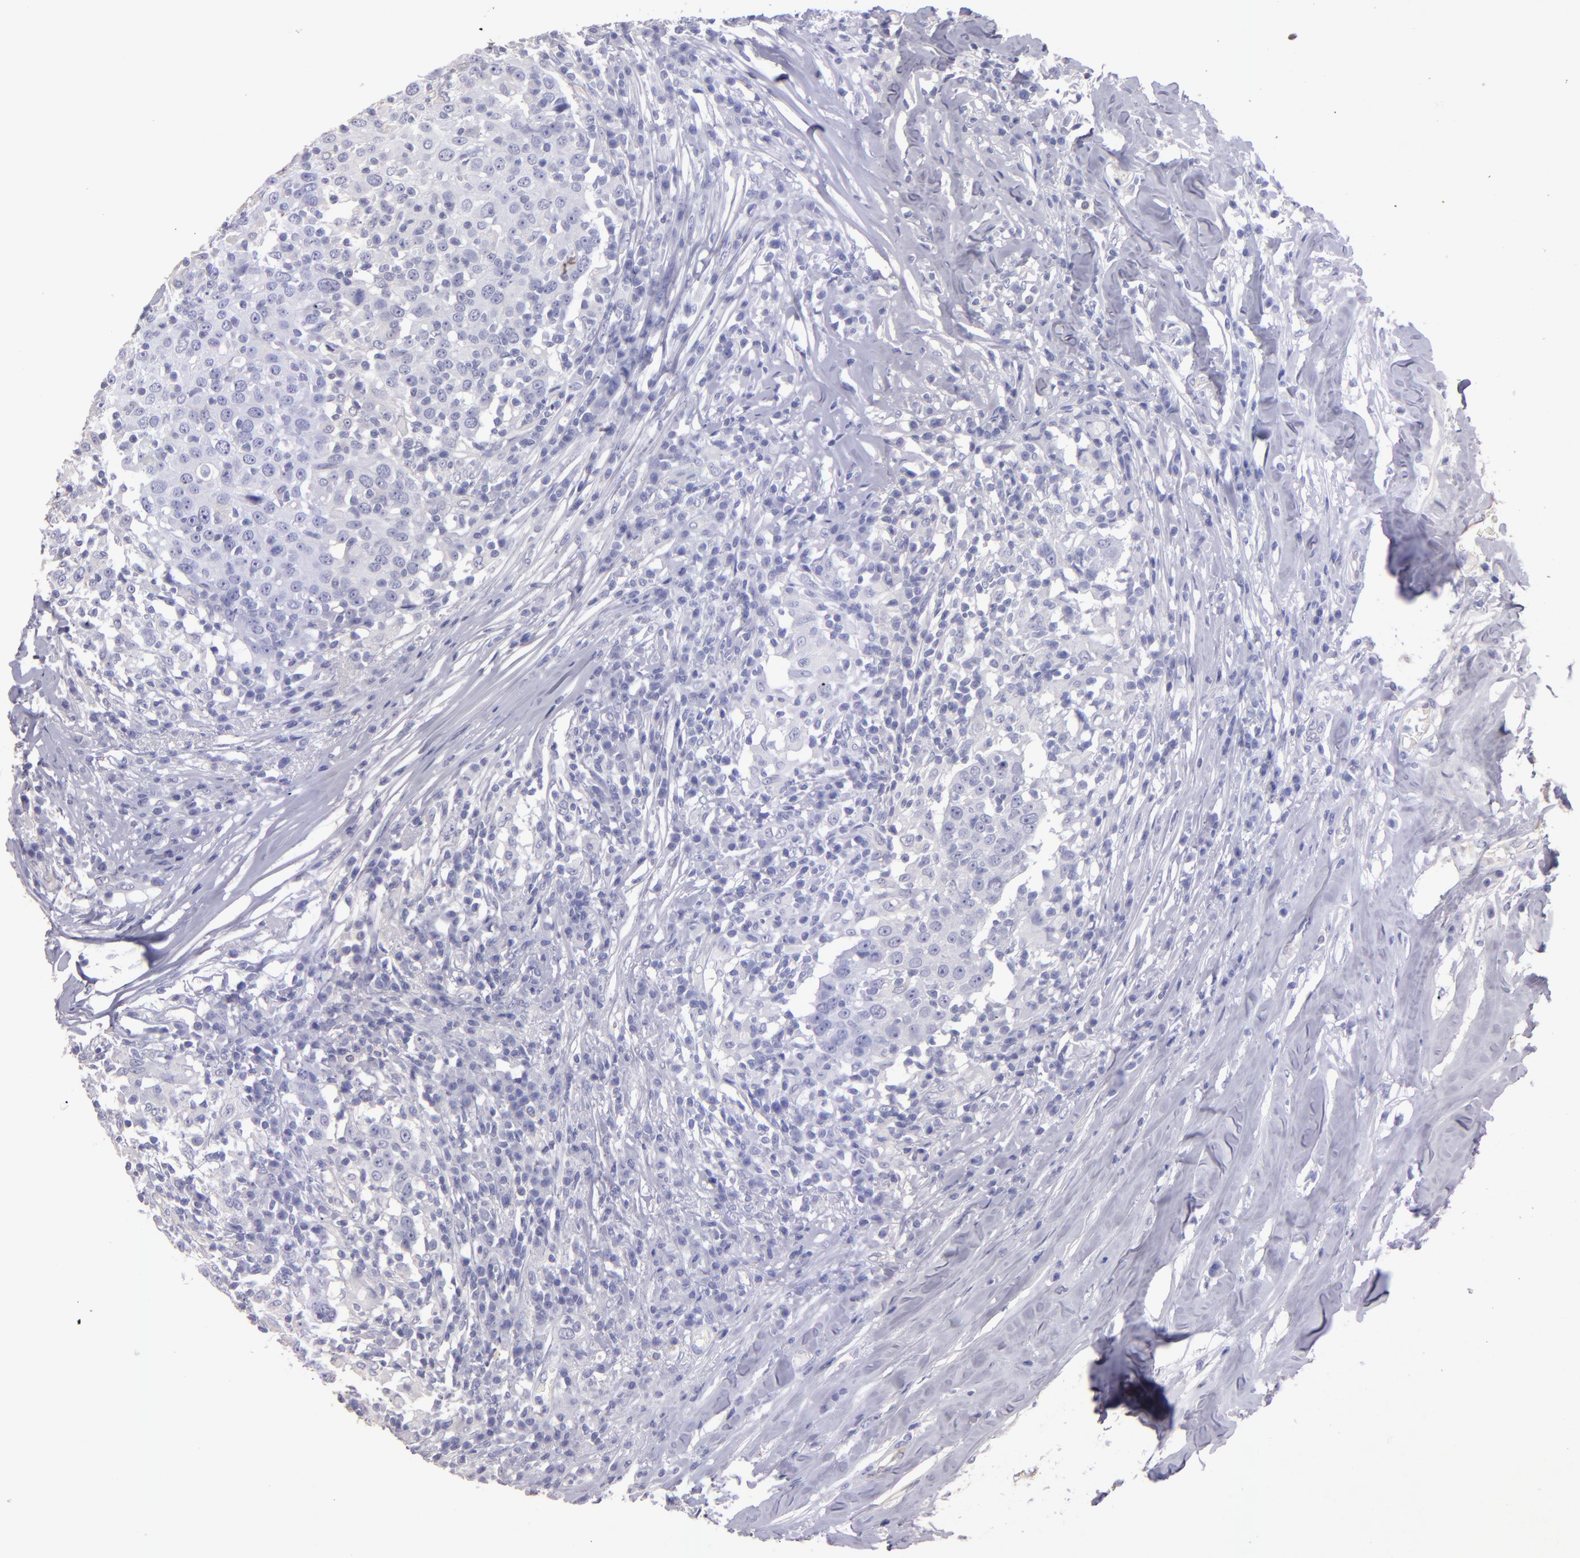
{"staining": {"intensity": "negative", "quantity": "none", "location": "none"}, "tissue": "head and neck cancer", "cell_type": "Tumor cells", "image_type": "cancer", "snomed": [{"axis": "morphology", "description": "Adenocarcinoma, NOS"}, {"axis": "topography", "description": "Salivary gland"}, {"axis": "topography", "description": "Head-Neck"}], "caption": "This is an immunohistochemistry photomicrograph of head and neck cancer (adenocarcinoma). There is no positivity in tumor cells.", "gene": "TG", "patient": {"sex": "female", "age": 65}}